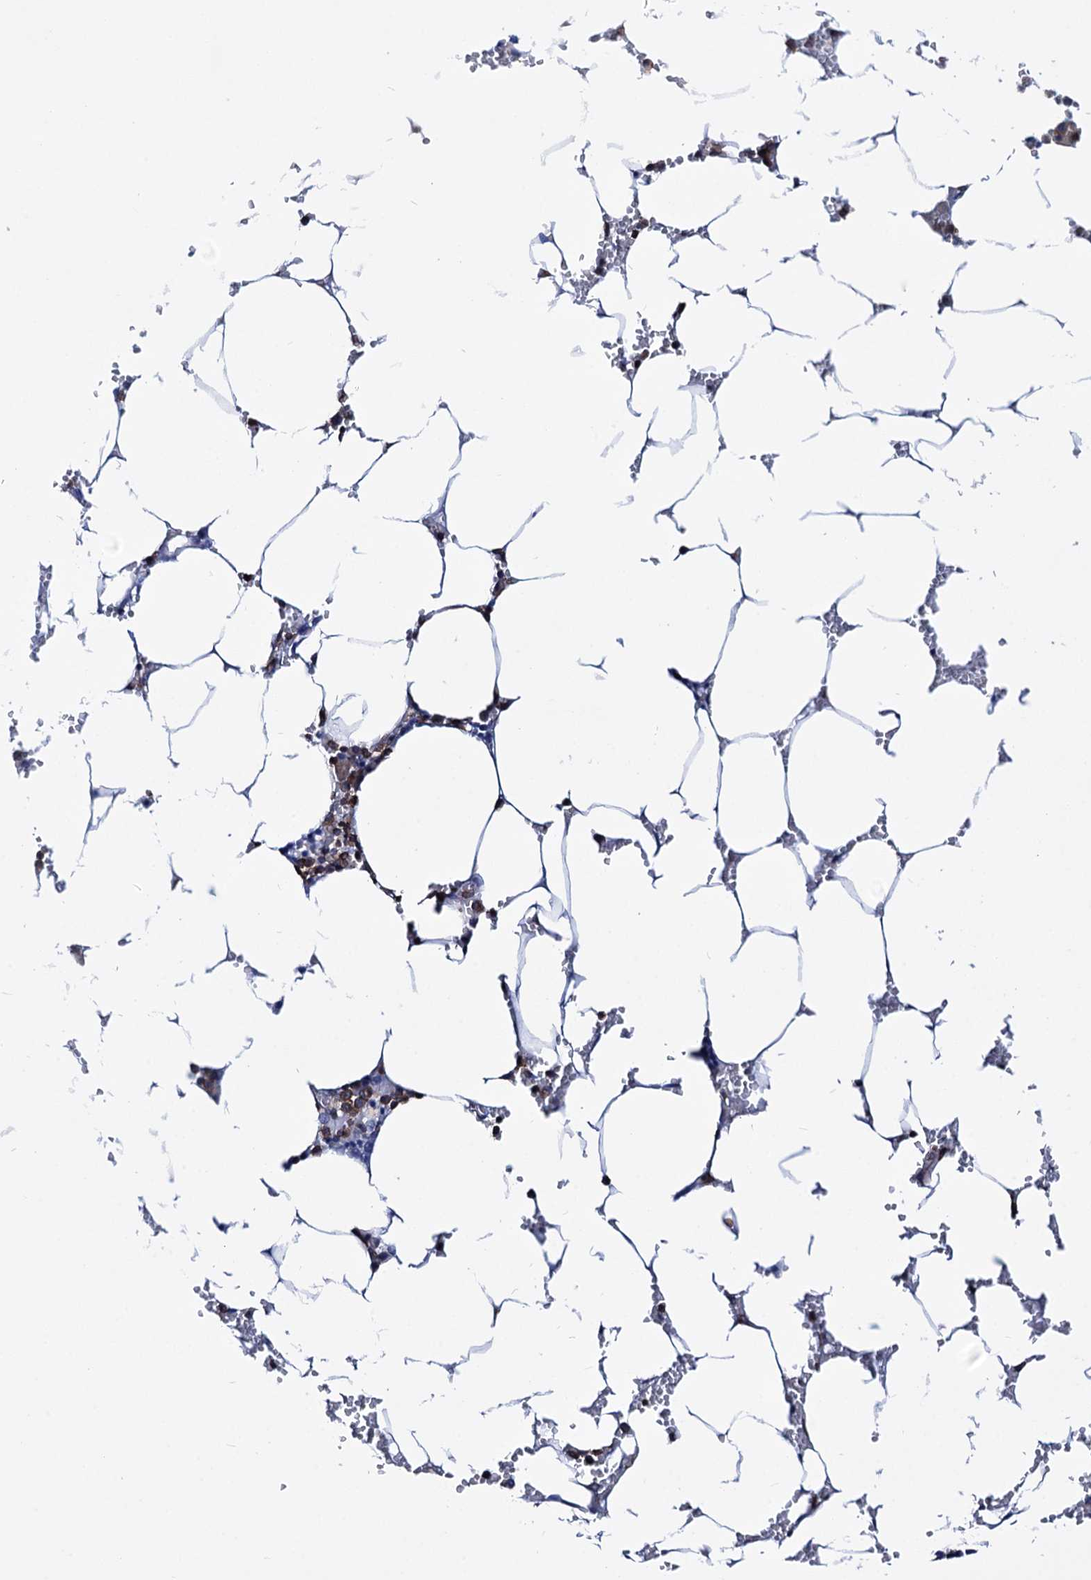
{"staining": {"intensity": "moderate", "quantity": "<25%", "location": "cytoplasmic/membranous"}, "tissue": "bone marrow", "cell_type": "Hematopoietic cells", "image_type": "normal", "snomed": [{"axis": "morphology", "description": "Normal tissue, NOS"}, {"axis": "topography", "description": "Bone marrow"}], "caption": "This is a photomicrograph of immunohistochemistry (IHC) staining of normal bone marrow, which shows moderate staining in the cytoplasmic/membranous of hematopoietic cells.", "gene": "DEF6", "patient": {"sex": "male", "age": 70}}